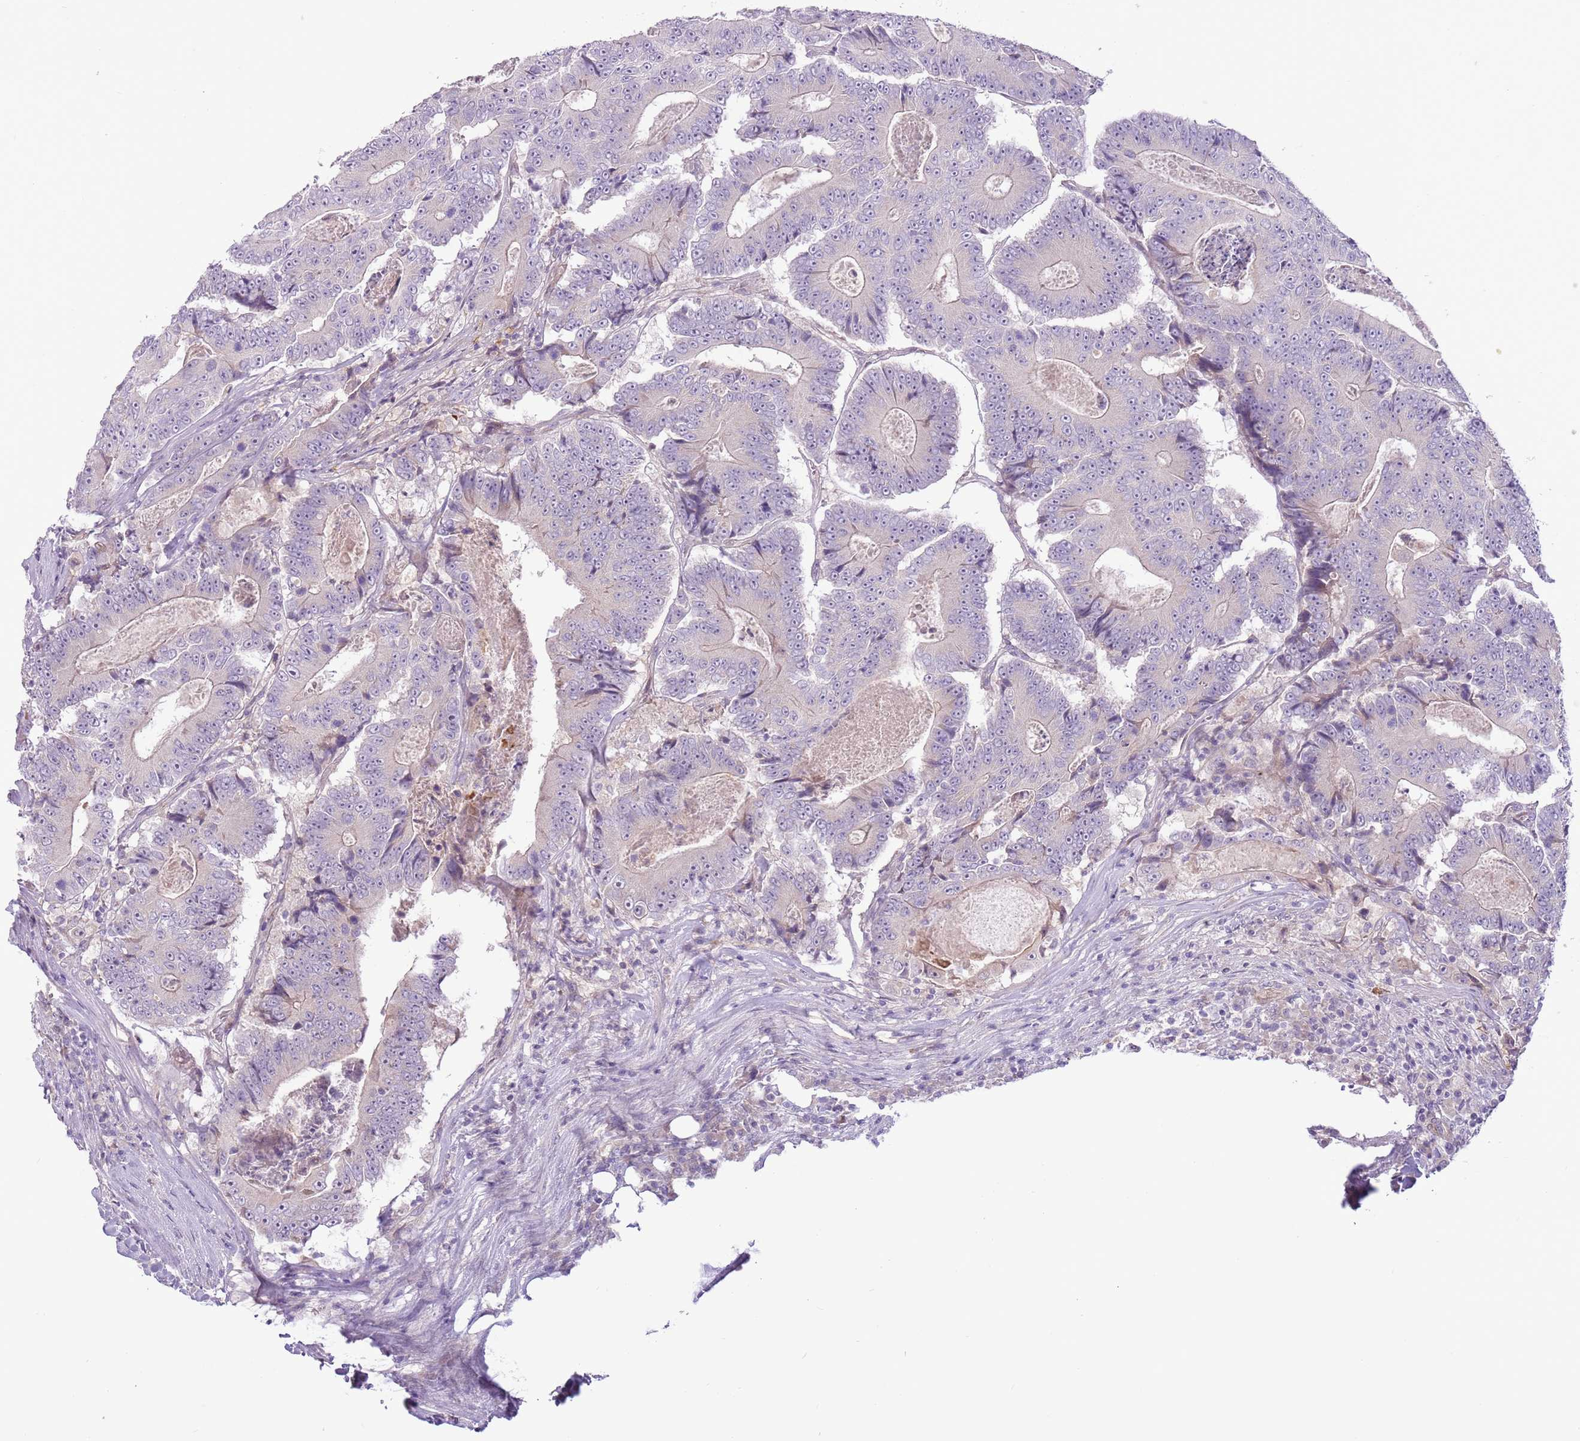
{"staining": {"intensity": "negative", "quantity": "none", "location": "none"}, "tissue": "colorectal cancer", "cell_type": "Tumor cells", "image_type": "cancer", "snomed": [{"axis": "morphology", "description": "Adenocarcinoma, NOS"}, {"axis": "topography", "description": "Colon"}], "caption": "High power microscopy histopathology image of an immunohistochemistry (IHC) photomicrograph of adenocarcinoma (colorectal), revealing no significant expression in tumor cells.", "gene": "MRO", "patient": {"sex": "male", "age": 83}}